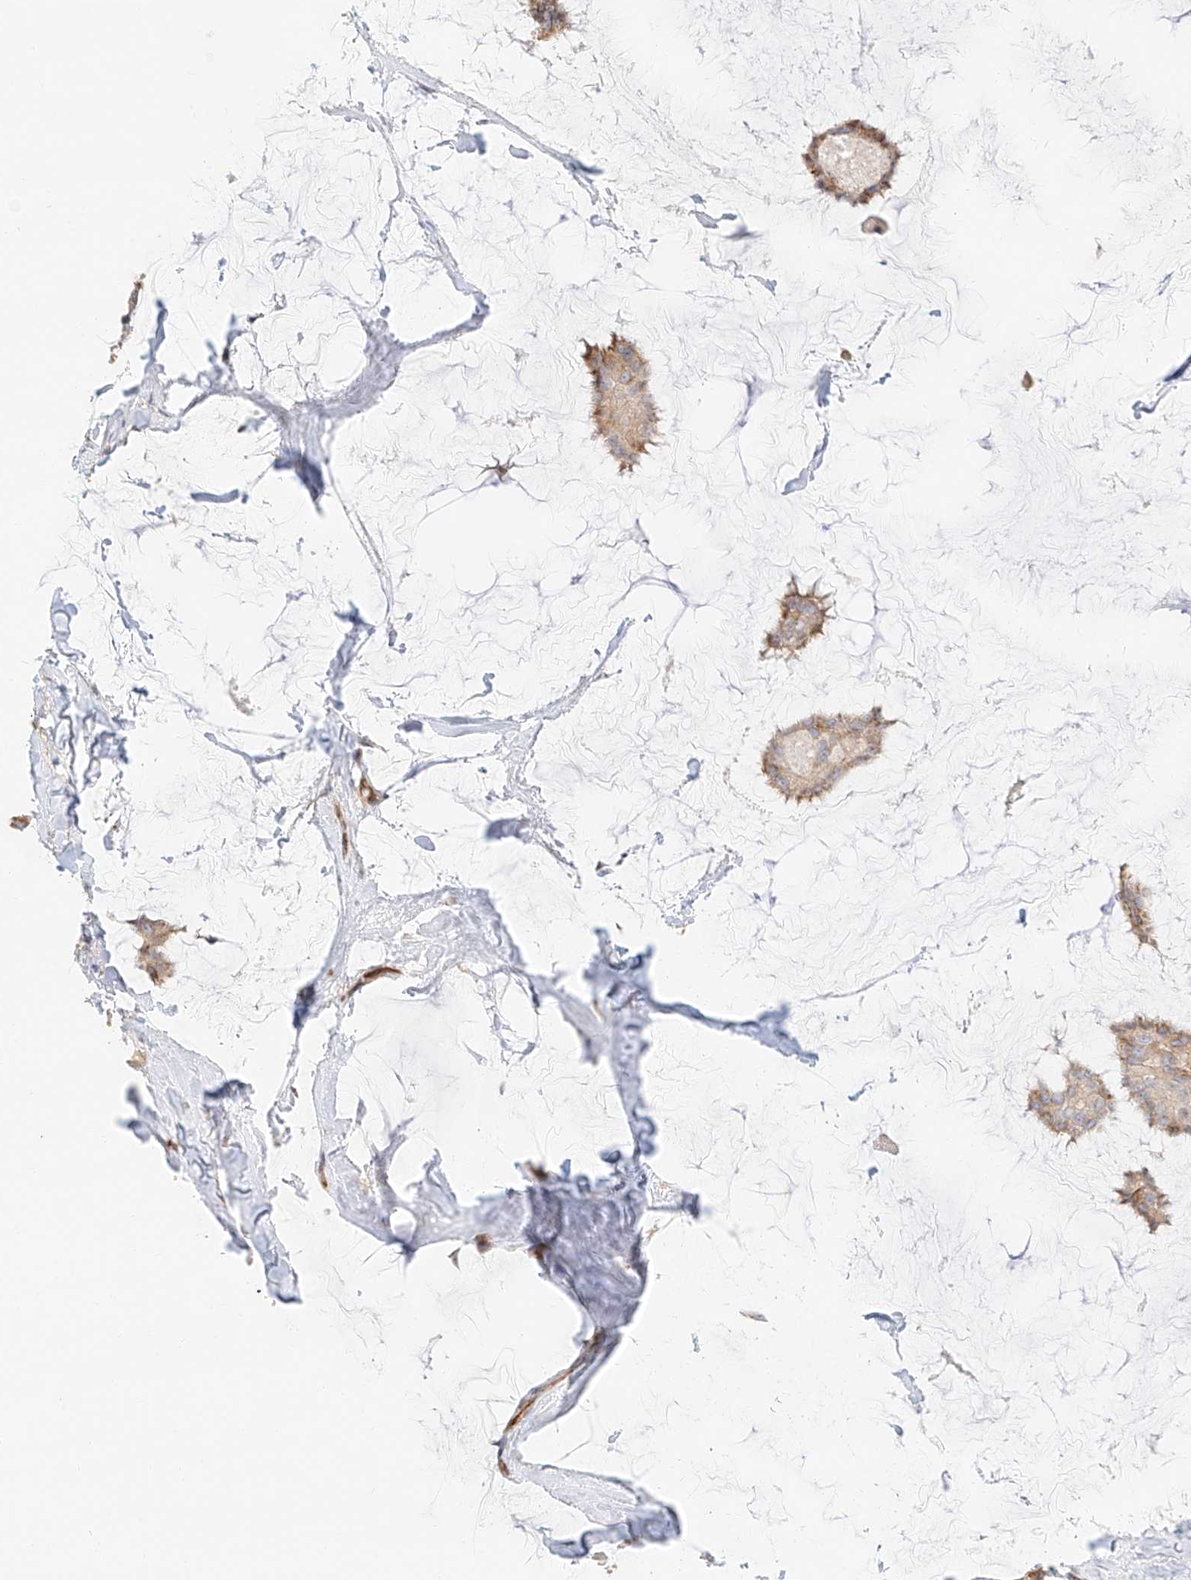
{"staining": {"intensity": "moderate", "quantity": "25%-75%", "location": "cytoplasmic/membranous"}, "tissue": "breast cancer", "cell_type": "Tumor cells", "image_type": "cancer", "snomed": [{"axis": "morphology", "description": "Duct carcinoma"}, {"axis": "topography", "description": "Breast"}], "caption": "The immunohistochemical stain shows moderate cytoplasmic/membranous positivity in tumor cells of intraductal carcinoma (breast) tissue. (DAB = brown stain, brightfield microscopy at high magnification).", "gene": "NAP1L1", "patient": {"sex": "female", "age": 93}}